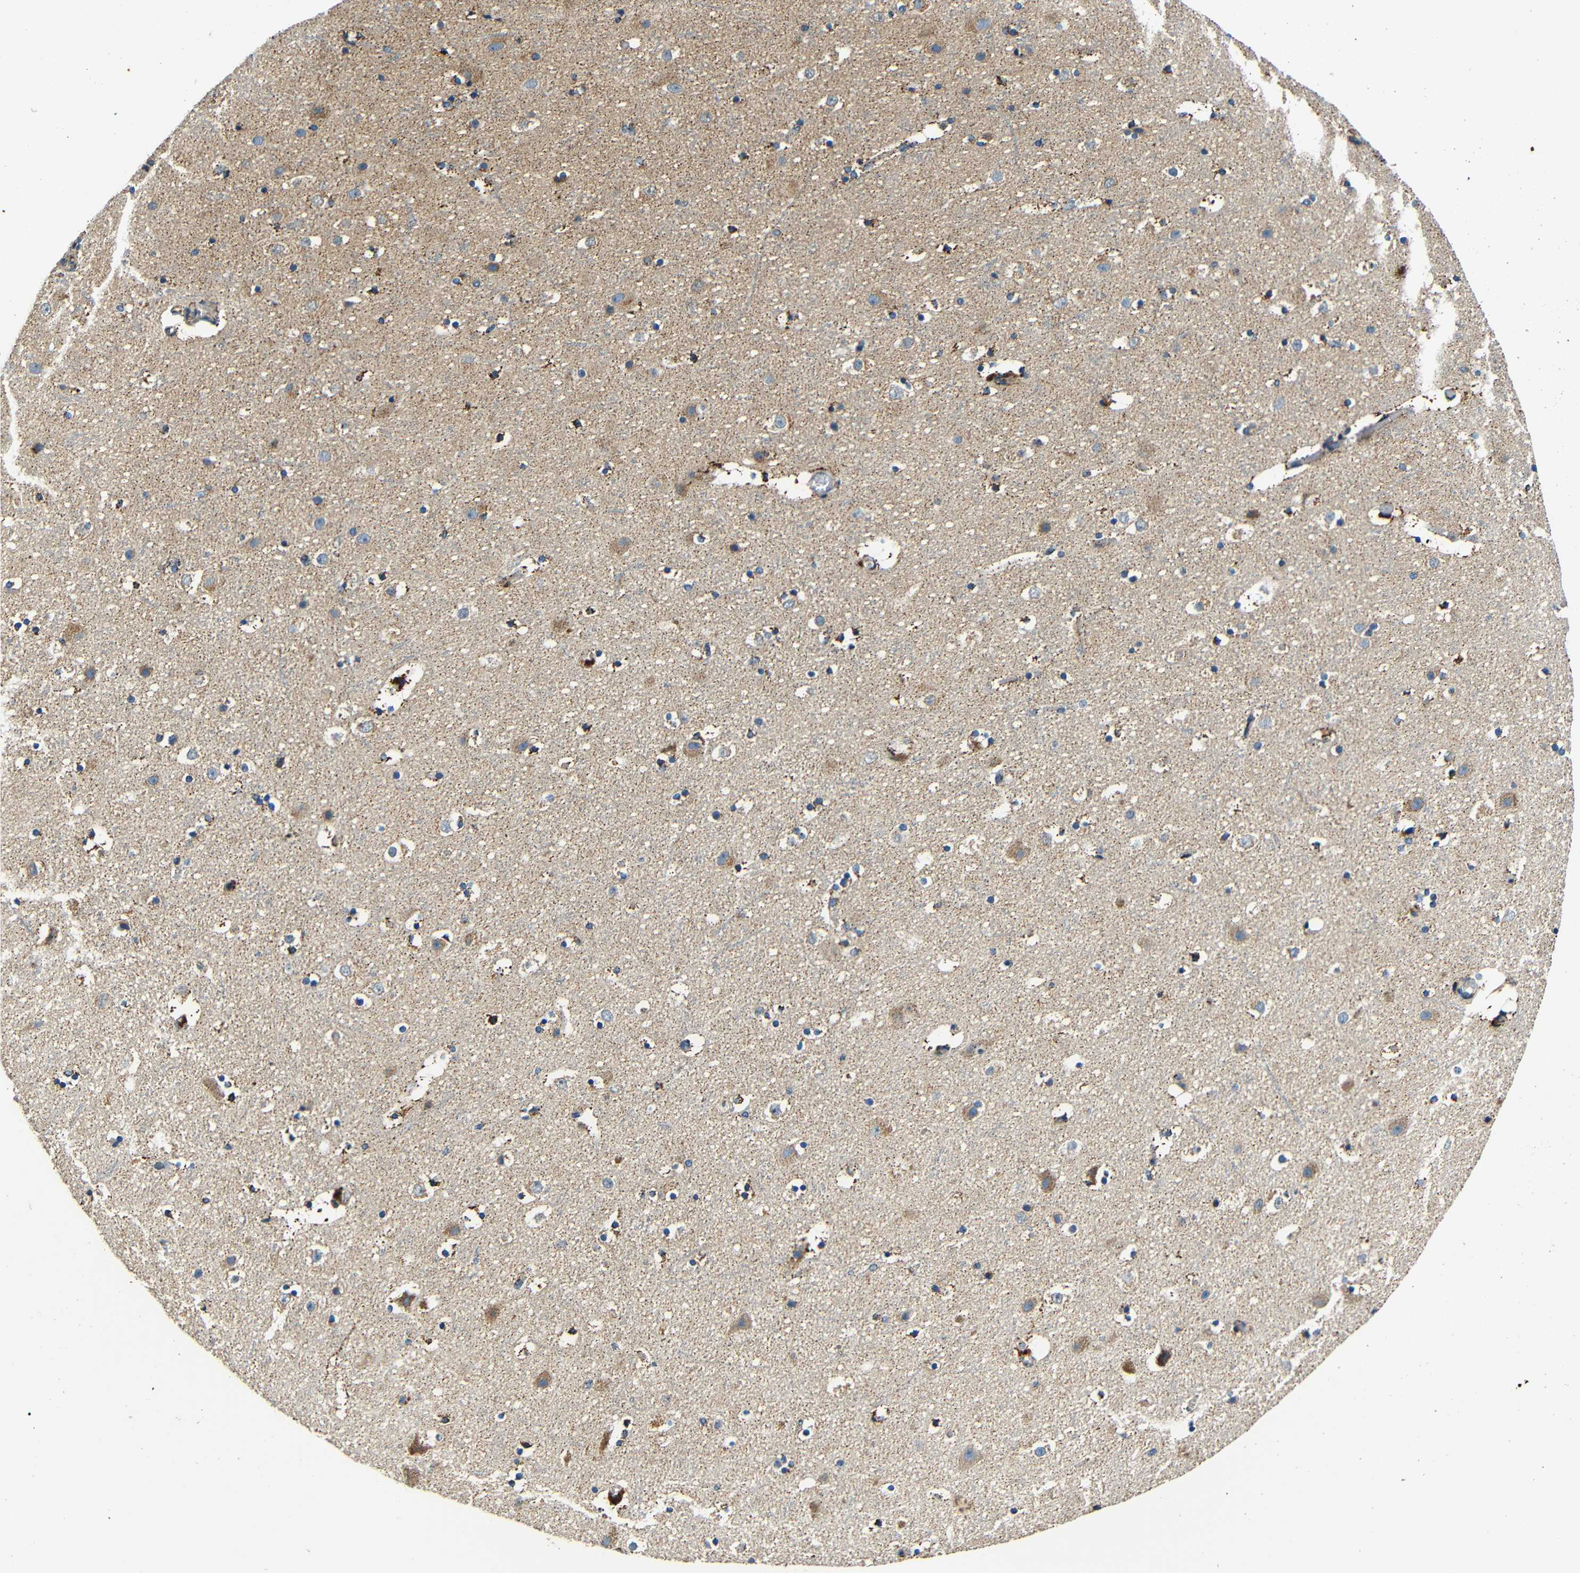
{"staining": {"intensity": "negative", "quantity": "none", "location": "none"}, "tissue": "cerebral cortex", "cell_type": "Endothelial cells", "image_type": "normal", "snomed": [{"axis": "morphology", "description": "Normal tissue, NOS"}, {"axis": "topography", "description": "Cerebral cortex"}], "caption": "Protein analysis of normal cerebral cortex exhibits no significant positivity in endothelial cells. The staining is performed using DAB (3,3'-diaminobenzidine) brown chromogen with nuclei counter-stained in using hematoxylin.", "gene": "GALNT18", "patient": {"sex": "male", "age": 45}}